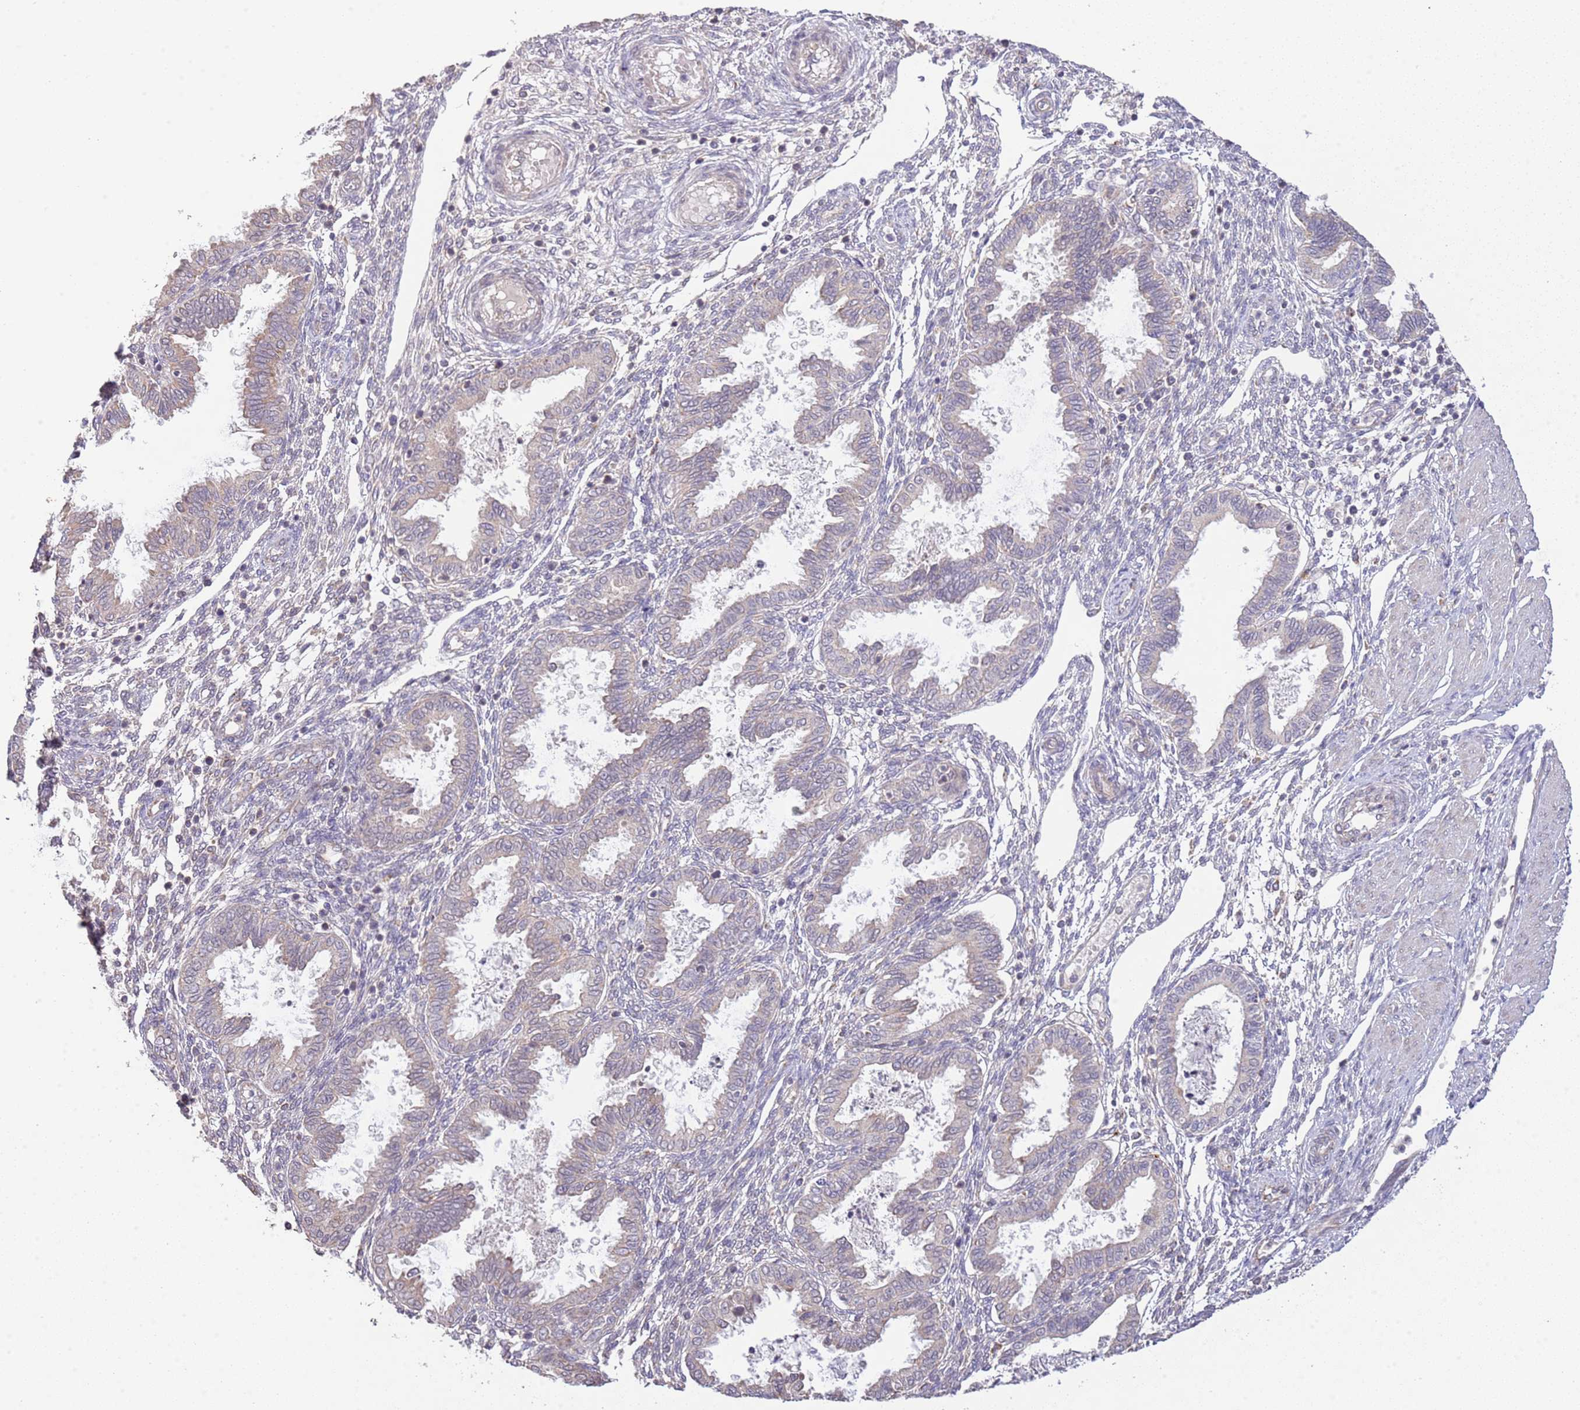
{"staining": {"intensity": "negative", "quantity": "none", "location": "none"}, "tissue": "endometrium", "cell_type": "Cells in endometrial stroma", "image_type": "normal", "snomed": [{"axis": "morphology", "description": "Normal tissue, NOS"}, {"axis": "topography", "description": "Endometrium"}], "caption": "High power microscopy photomicrograph of an immunohistochemistry photomicrograph of benign endometrium, revealing no significant positivity in cells in endometrial stroma.", "gene": "IVD", "patient": {"sex": "female", "age": 33}}